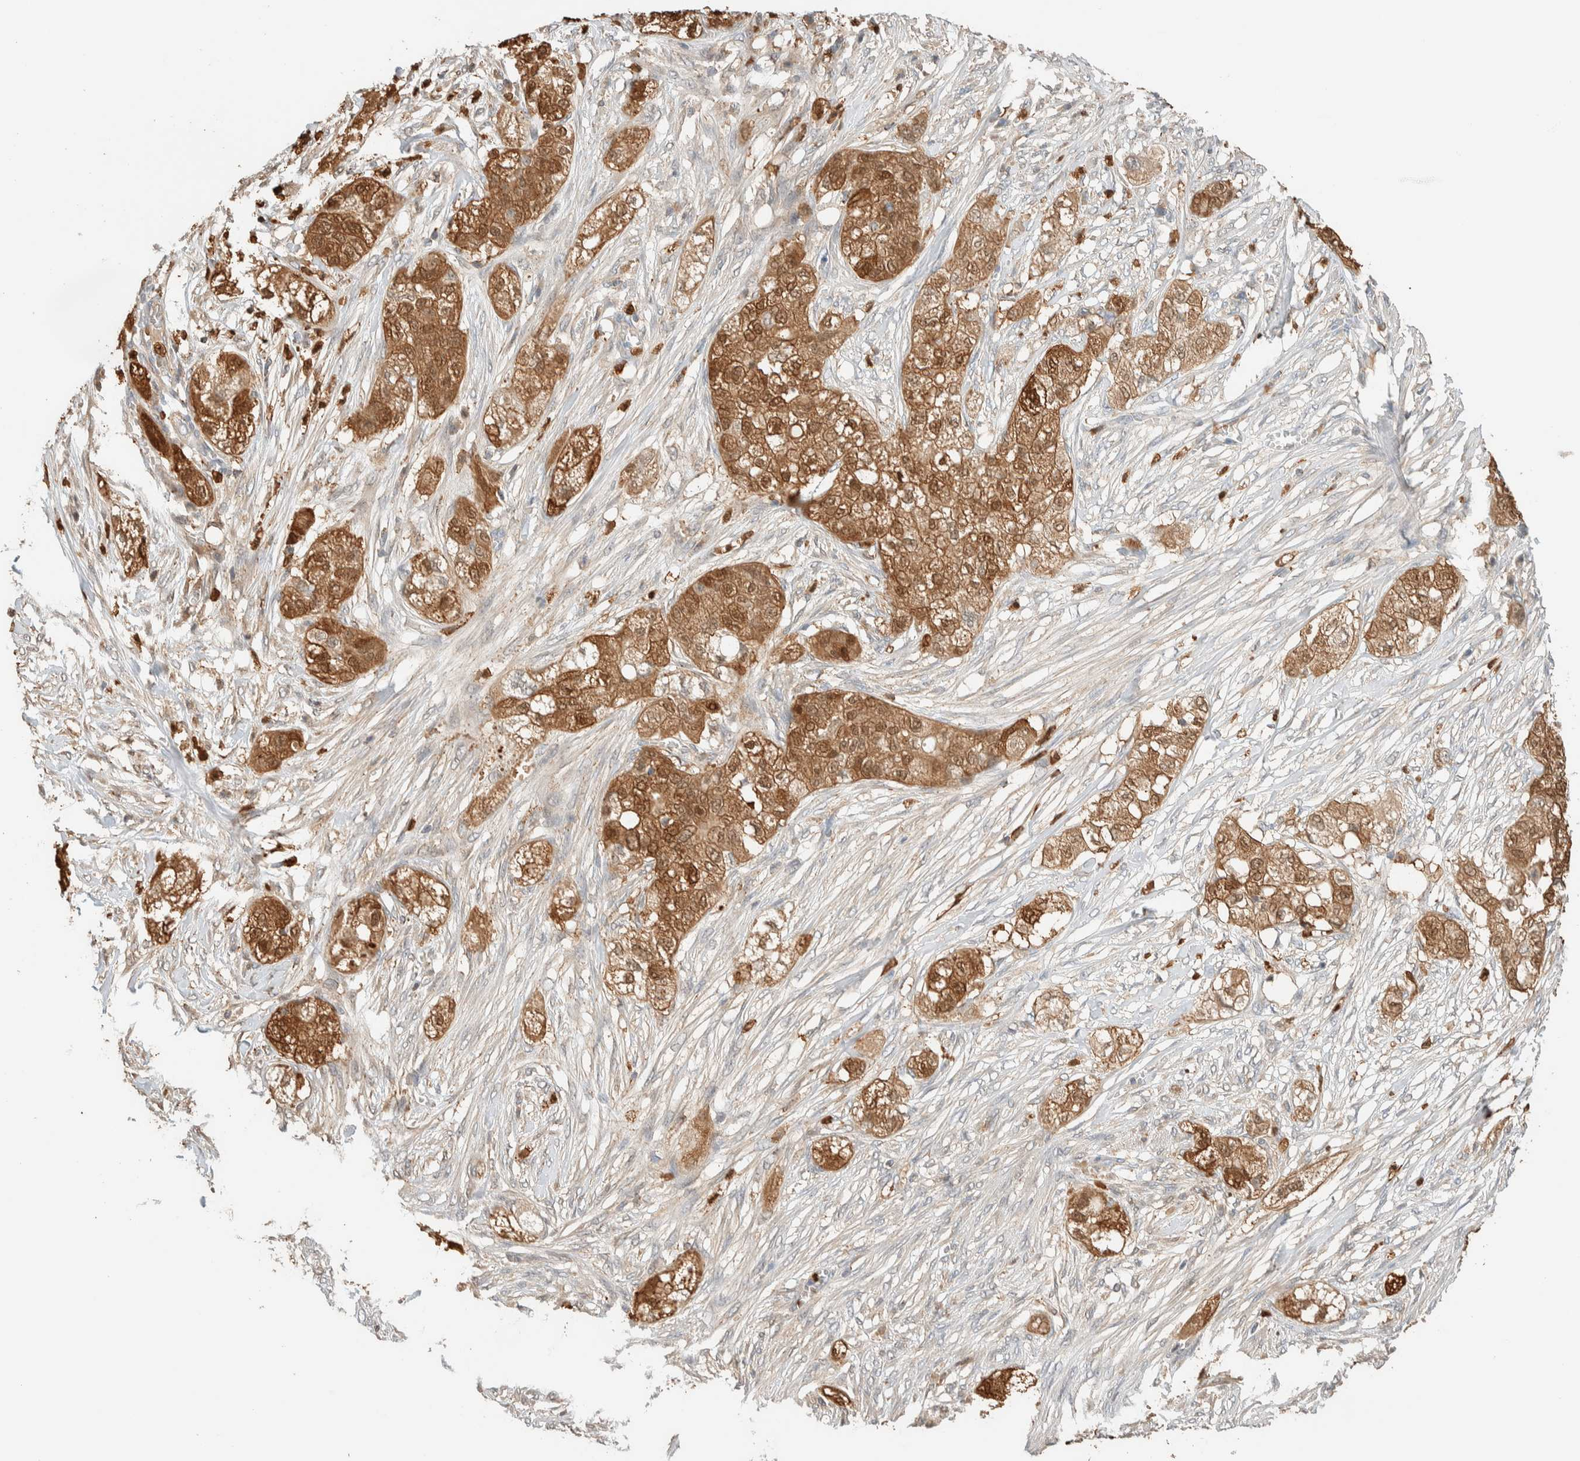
{"staining": {"intensity": "moderate", "quantity": ">75%", "location": "cytoplasmic/membranous,nuclear"}, "tissue": "pancreatic cancer", "cell_type": "Tumor cells", "image_type": "cancer", "snomed": [{"axis": "morphology", "description": "Adenocarcinoma, NOS"}, {"axis": "topography", "description": "Pancreas"}], "caption": "The photomicrograph displays a brown stain indicating the presence of a protein in the cytoplasmic/membranous and nuclear of tumor cells in adenocarcinoma (pancreatic).", "gene": "SETD4", "patient": {"sex": "female", "age": 78}}